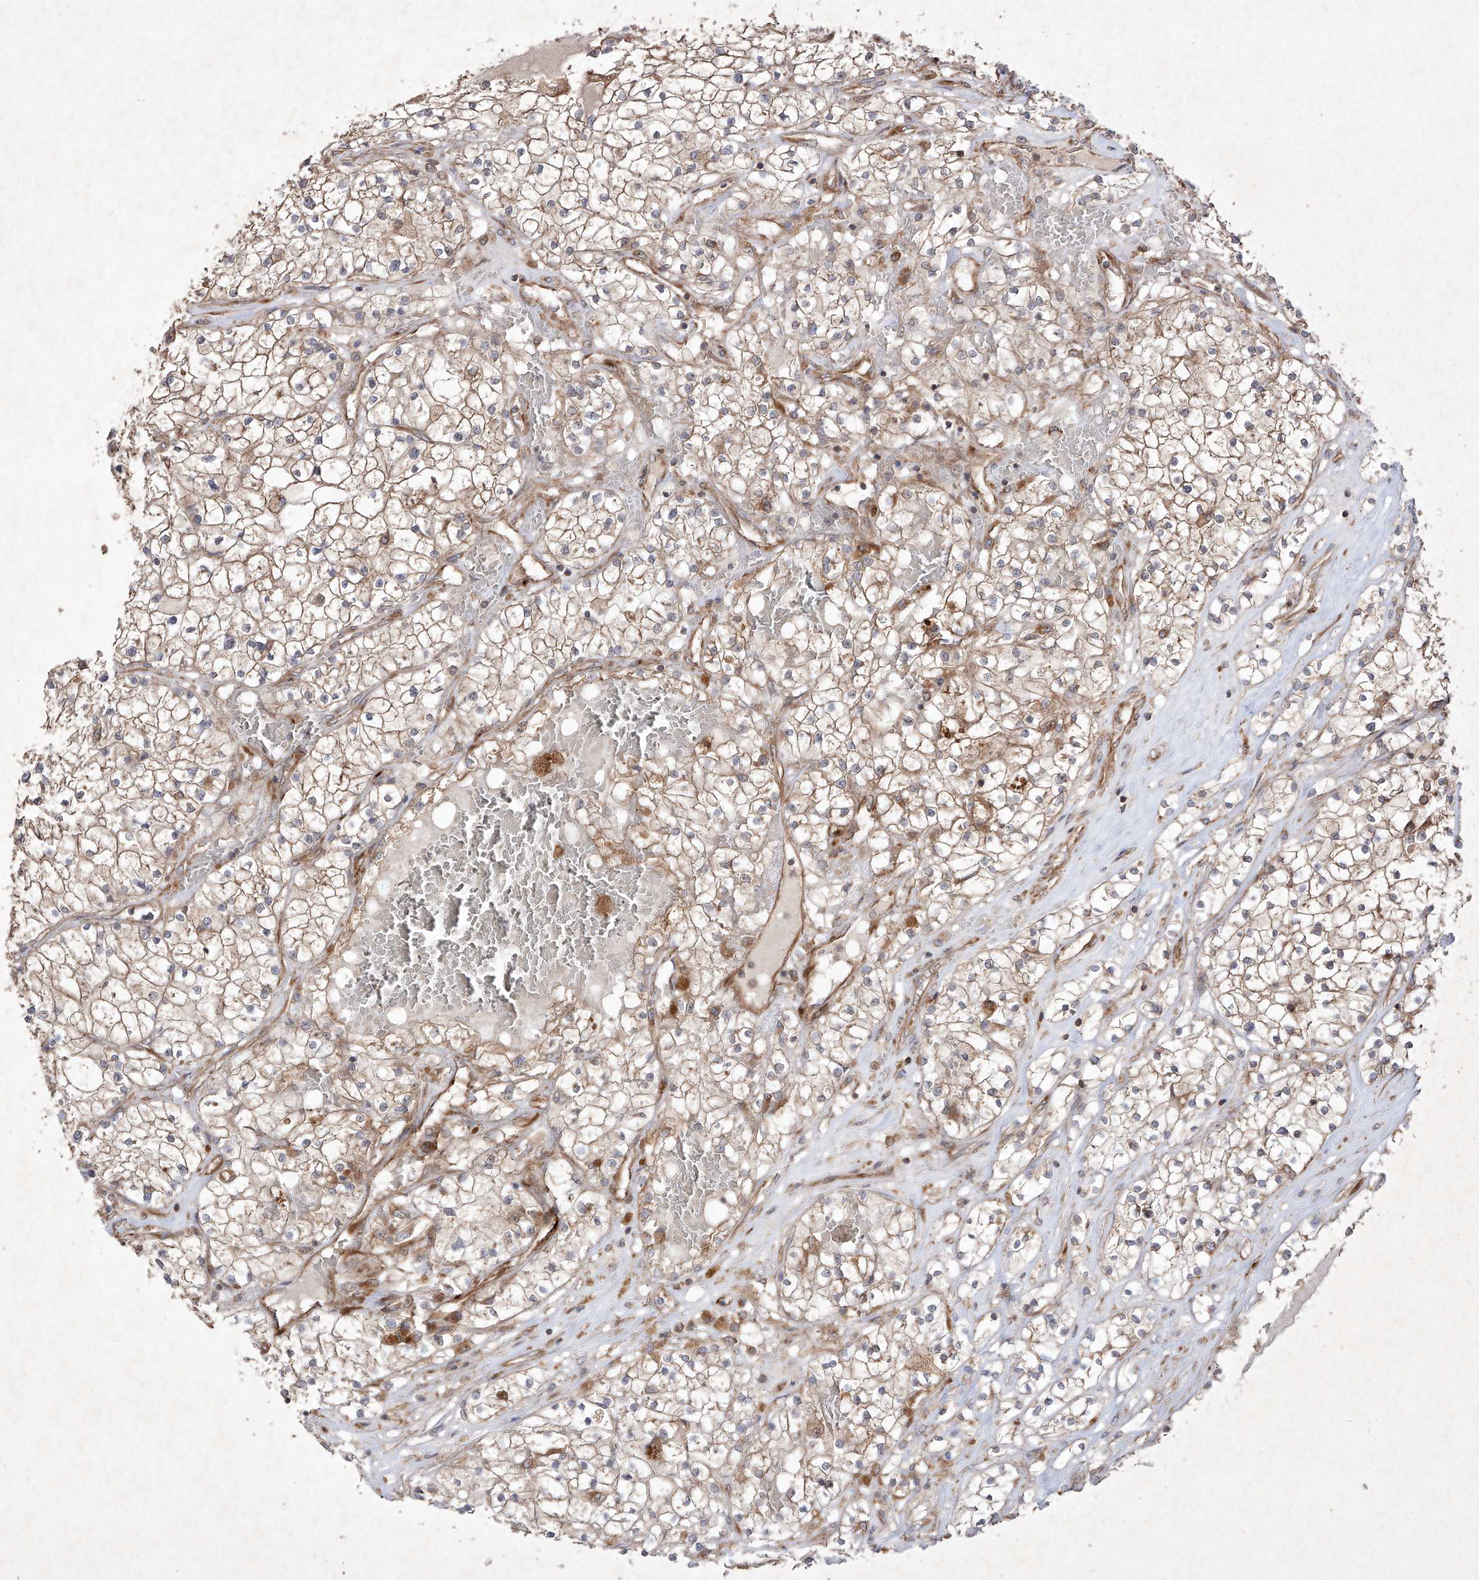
{"staining": {"intensity": "weak", "quantity": ">75%", "location": "cytoplasmic/membranous"}, "tissue": "renal cancer", "cell_type": "Tumor cells", "image_type": "cancer", "snomed": [{"axis": "morphology", "description": "Normal tissue, NOS"}, {"axis": "morphology", "description": "Adenocarcinoma, NOS"}, {"axis": "topography", "description": "Kidney"}], "caption": "Protein analysis of adenocarcinoma (renal) tissue reveals weak cytoplasmic/membranous positivity in approximately >75% of tumor cells. (DAB (3,3'-diaminobenzidine) IHC, brown staining for protein, blue staining for nuclei).", "gene": "YKT6", "patient": {"sex": "male", "age": 68}}